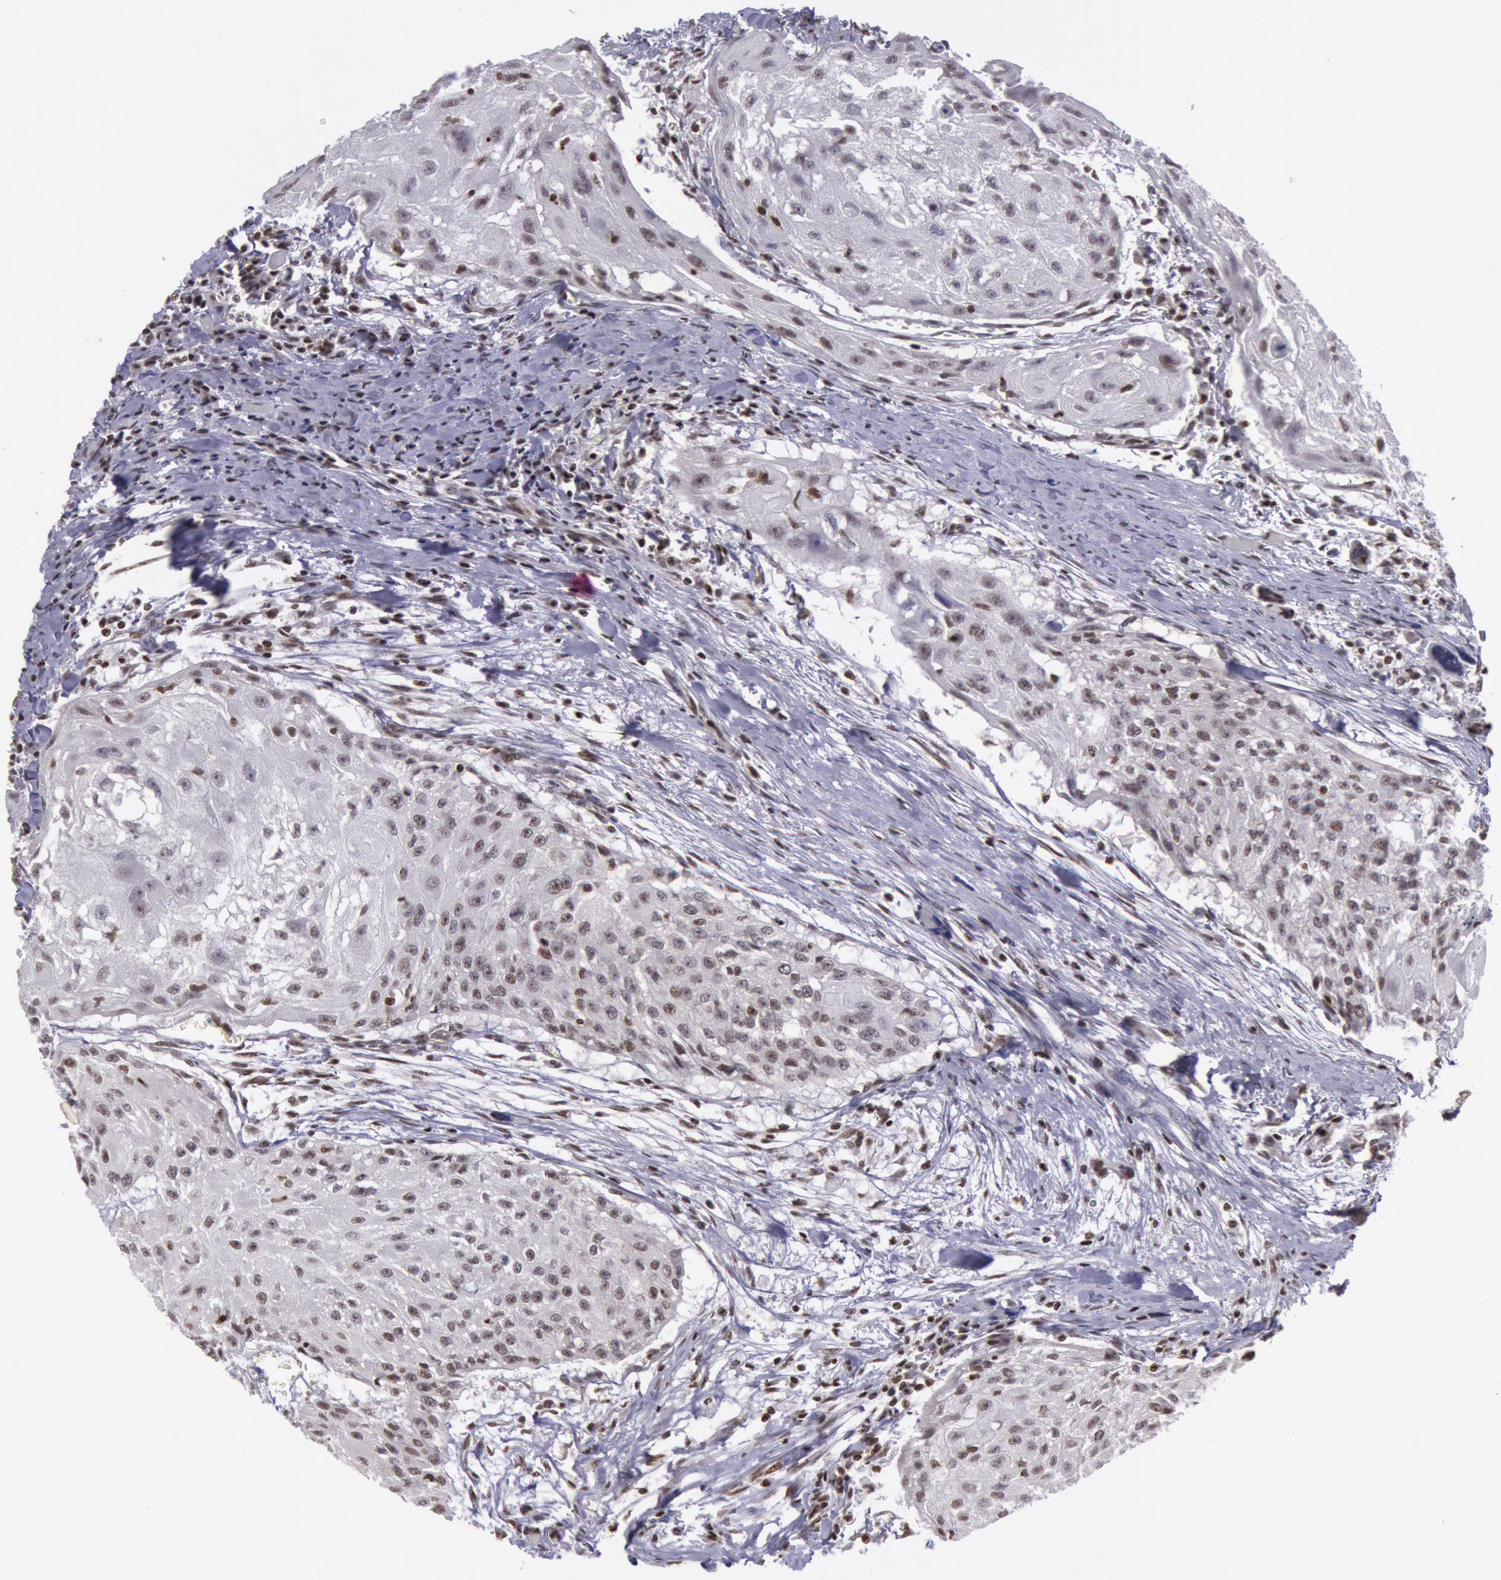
{"staining": {"intensity": "moderate", "quantity": ">75%", "location": "nuclear"}, "tissue": "head and neck cancer", "cell_type": "Tumor cells", "image_type": "cancer", "snomed": [{"axis": "morphology", "description": "Squamous cell carcinoma, NOS"}, {"axis": "topography", "description": "Head-Neck"}], "caption": "Immunohistochemical staining of squamous cell carcinoma (head and neck) shows moderate nuclear protein positivity in about >75% of tumor cells.", "gene": "NKAP", "patient": {"sex": "male", "age": 64}}